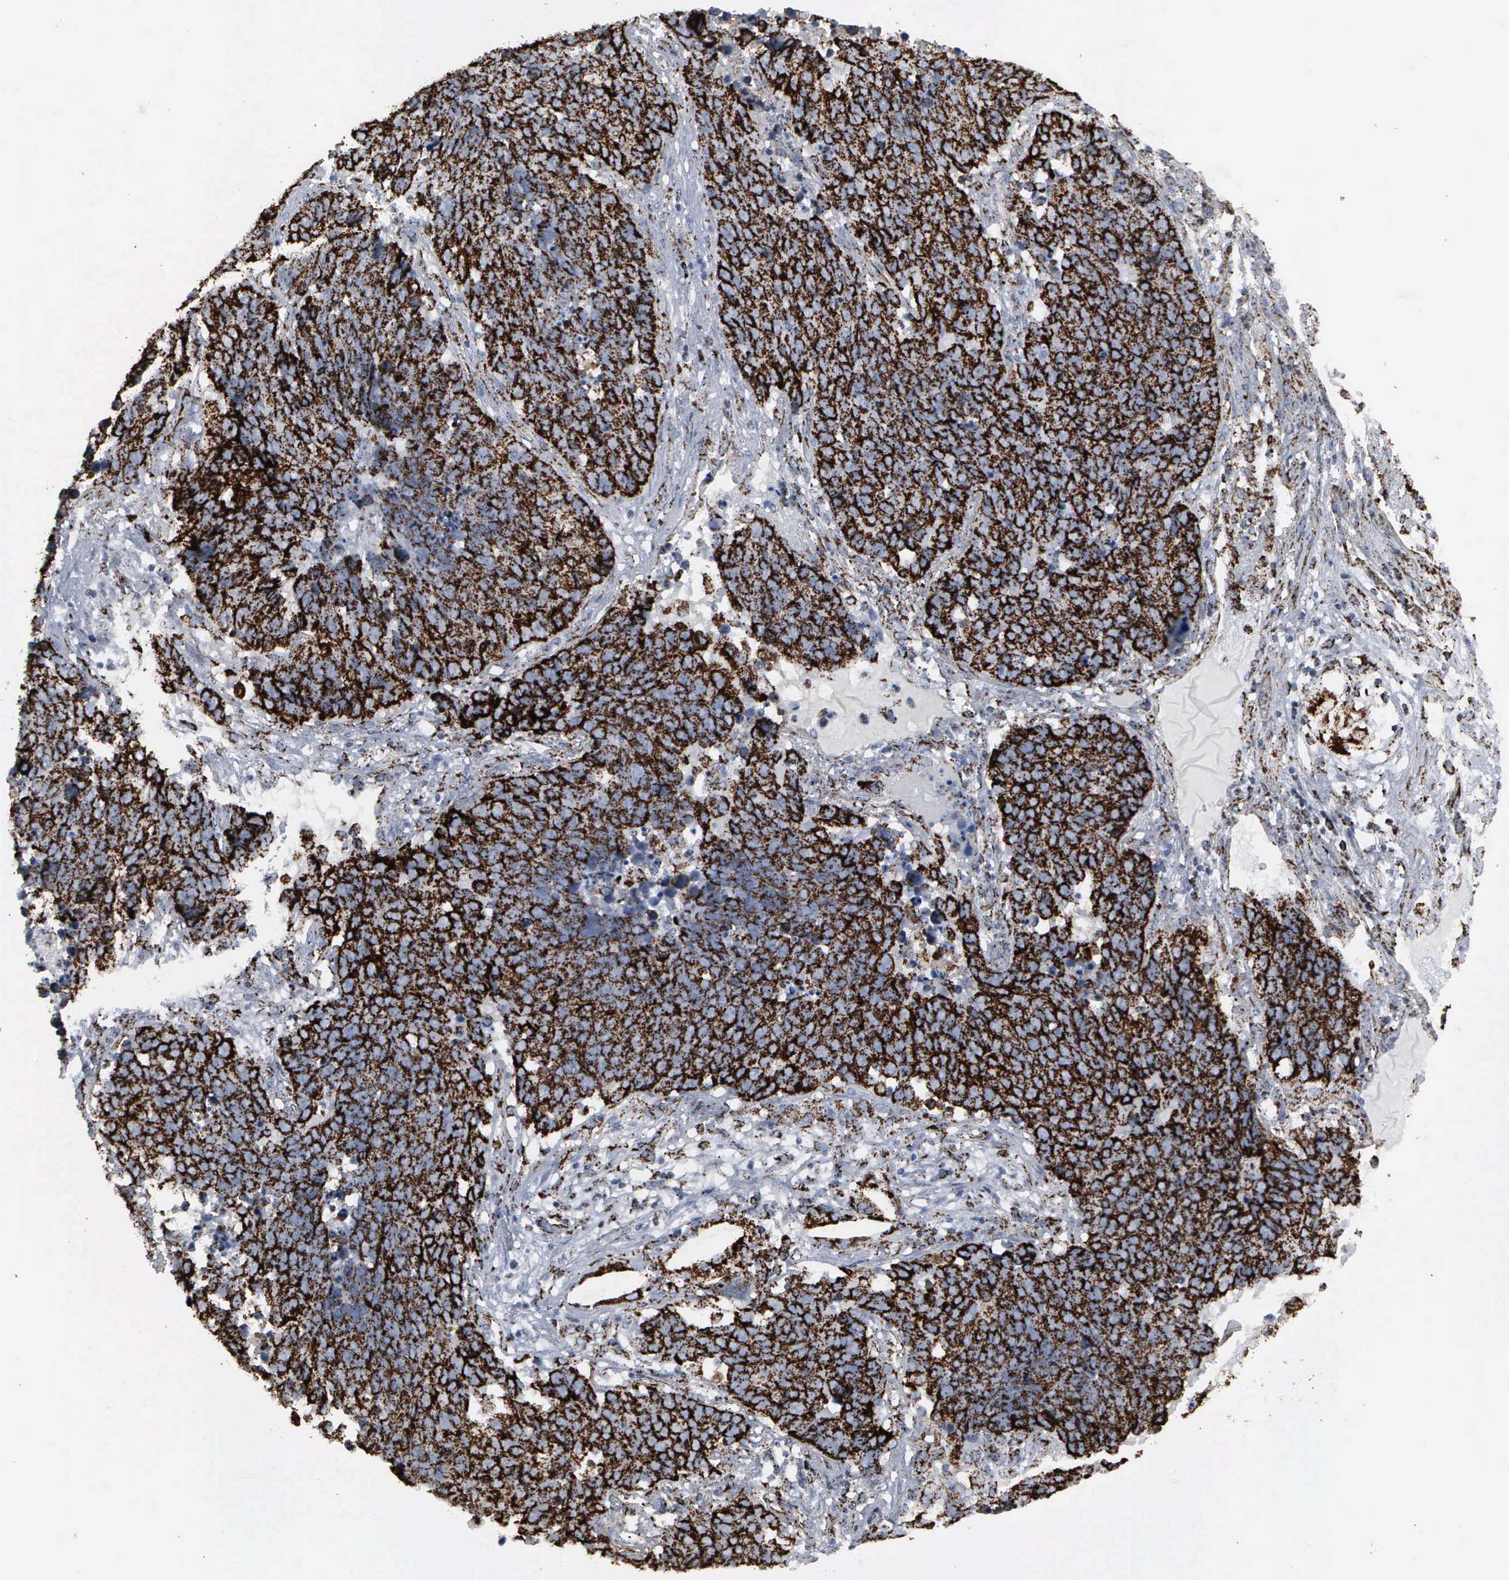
{"staining": {"intensity": "strong", "quantity": ">75%", "location": "cytoplasmic/membranous"}, "tissue": "lung cancer", "cell_type": "Tumor cells", "image_type": "cancer", "snomed": [{"axis": "morphology", "description": "Carcinoid, malignant, NOS"}, {"axis": "topography", "description": "Lung"}], "caption": "Brown immunohistochemical staining in human lung malignant carcinoid displays strong cytoplasmic/membranous expression in approximately >75% of tumor cells.", "gene": "HSPA9", "patient": {"sex": "male", "age": 60}}